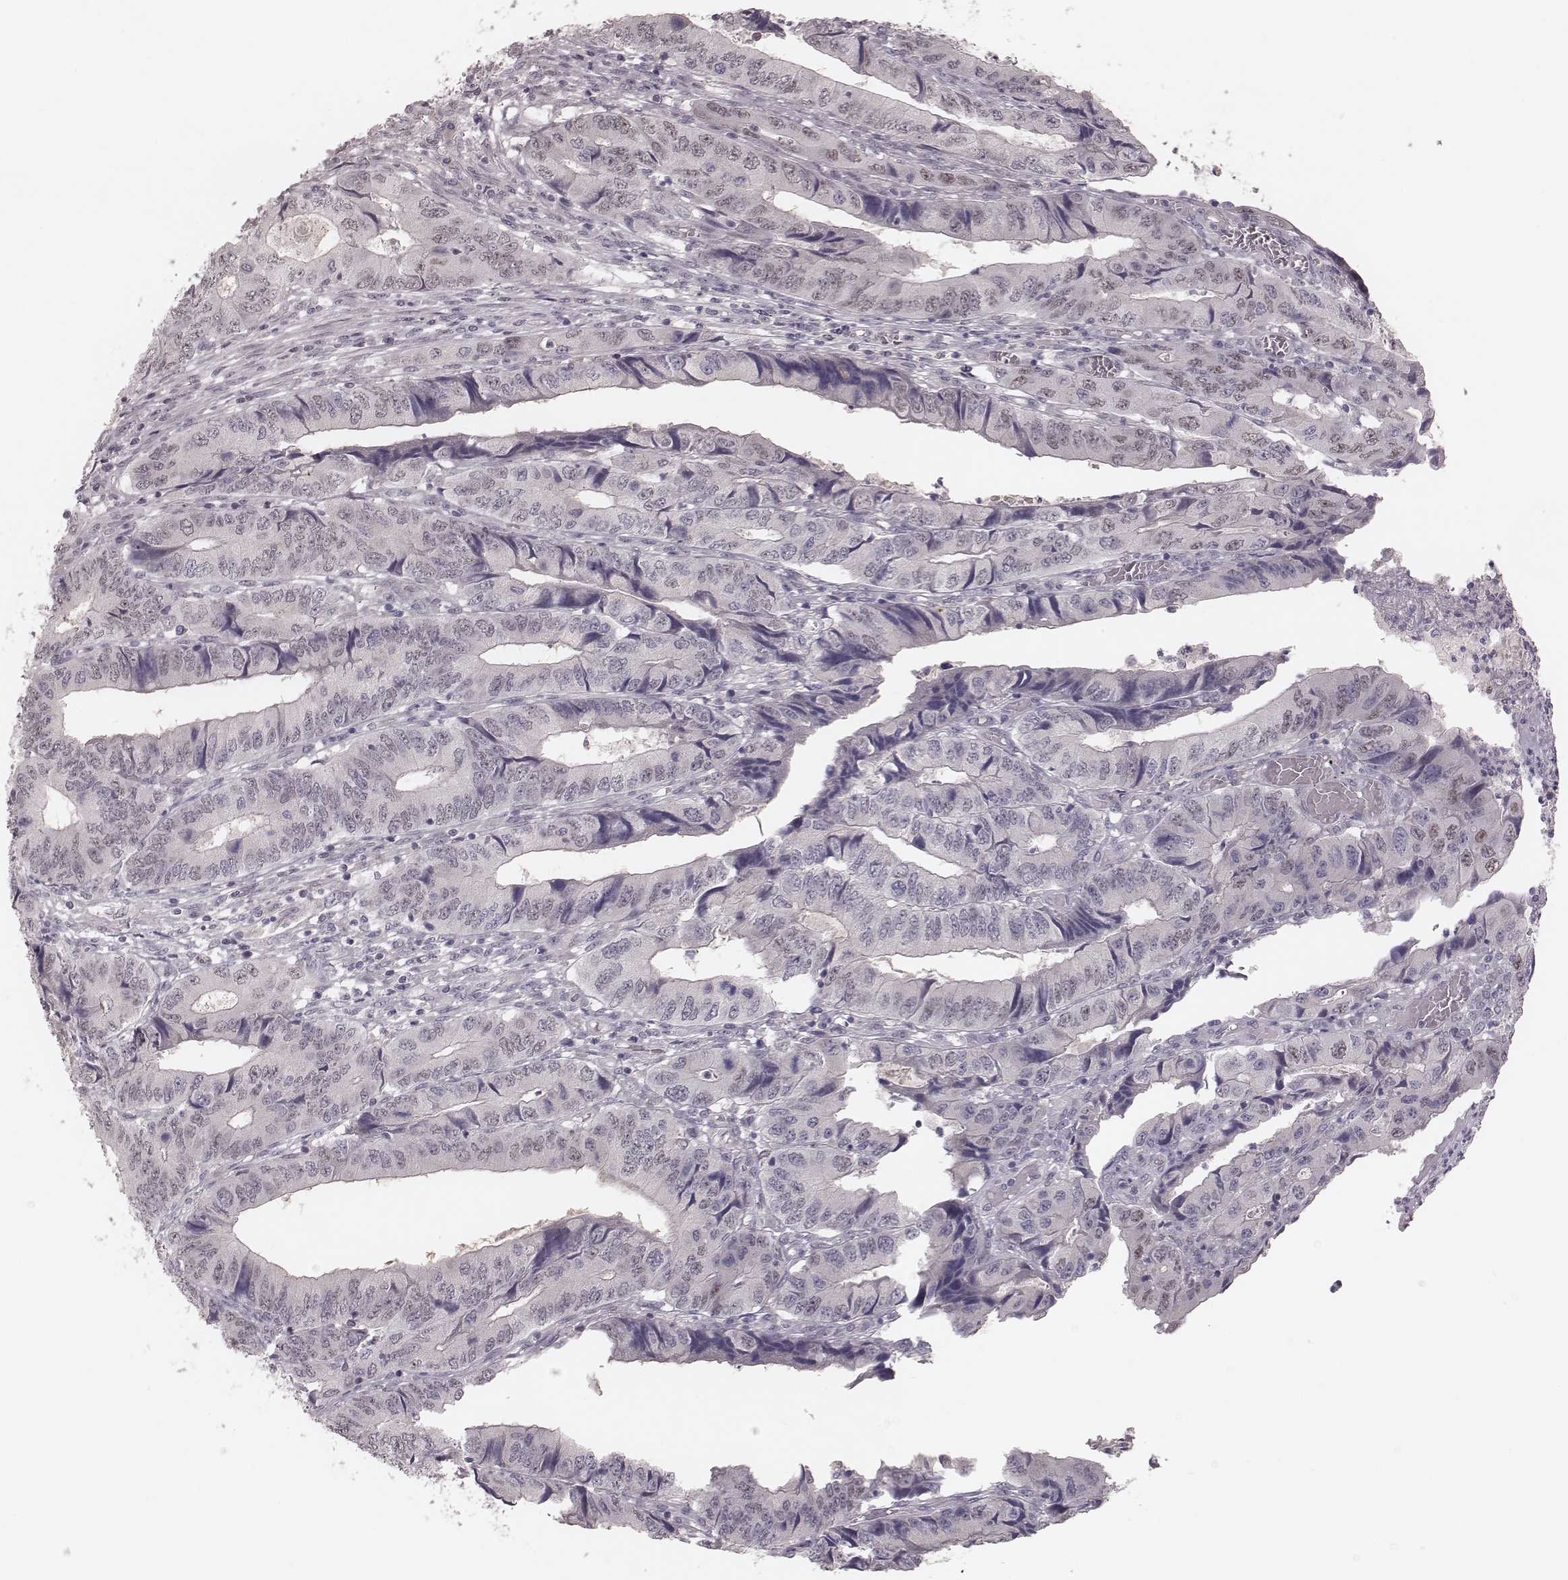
{"staining": {"intensity": "weak", "quantity": "<25%", "location": "nuclear"}, "tissue": "colorectal cancer", "cell_type": "Tumor cells", "image_type": "cancer", "snomed": [{"axis": "morphology", "description": "Adenocarcinoma, NOS"}, {"axis": "topography", "description": "Colon"}], "caption": "Photomicrograph shows no significant protein expression in tumor cells of colorectal adenocarcinoma.", "gene": "FAM13B", "patient": {"sex": "male", "age": 53}}